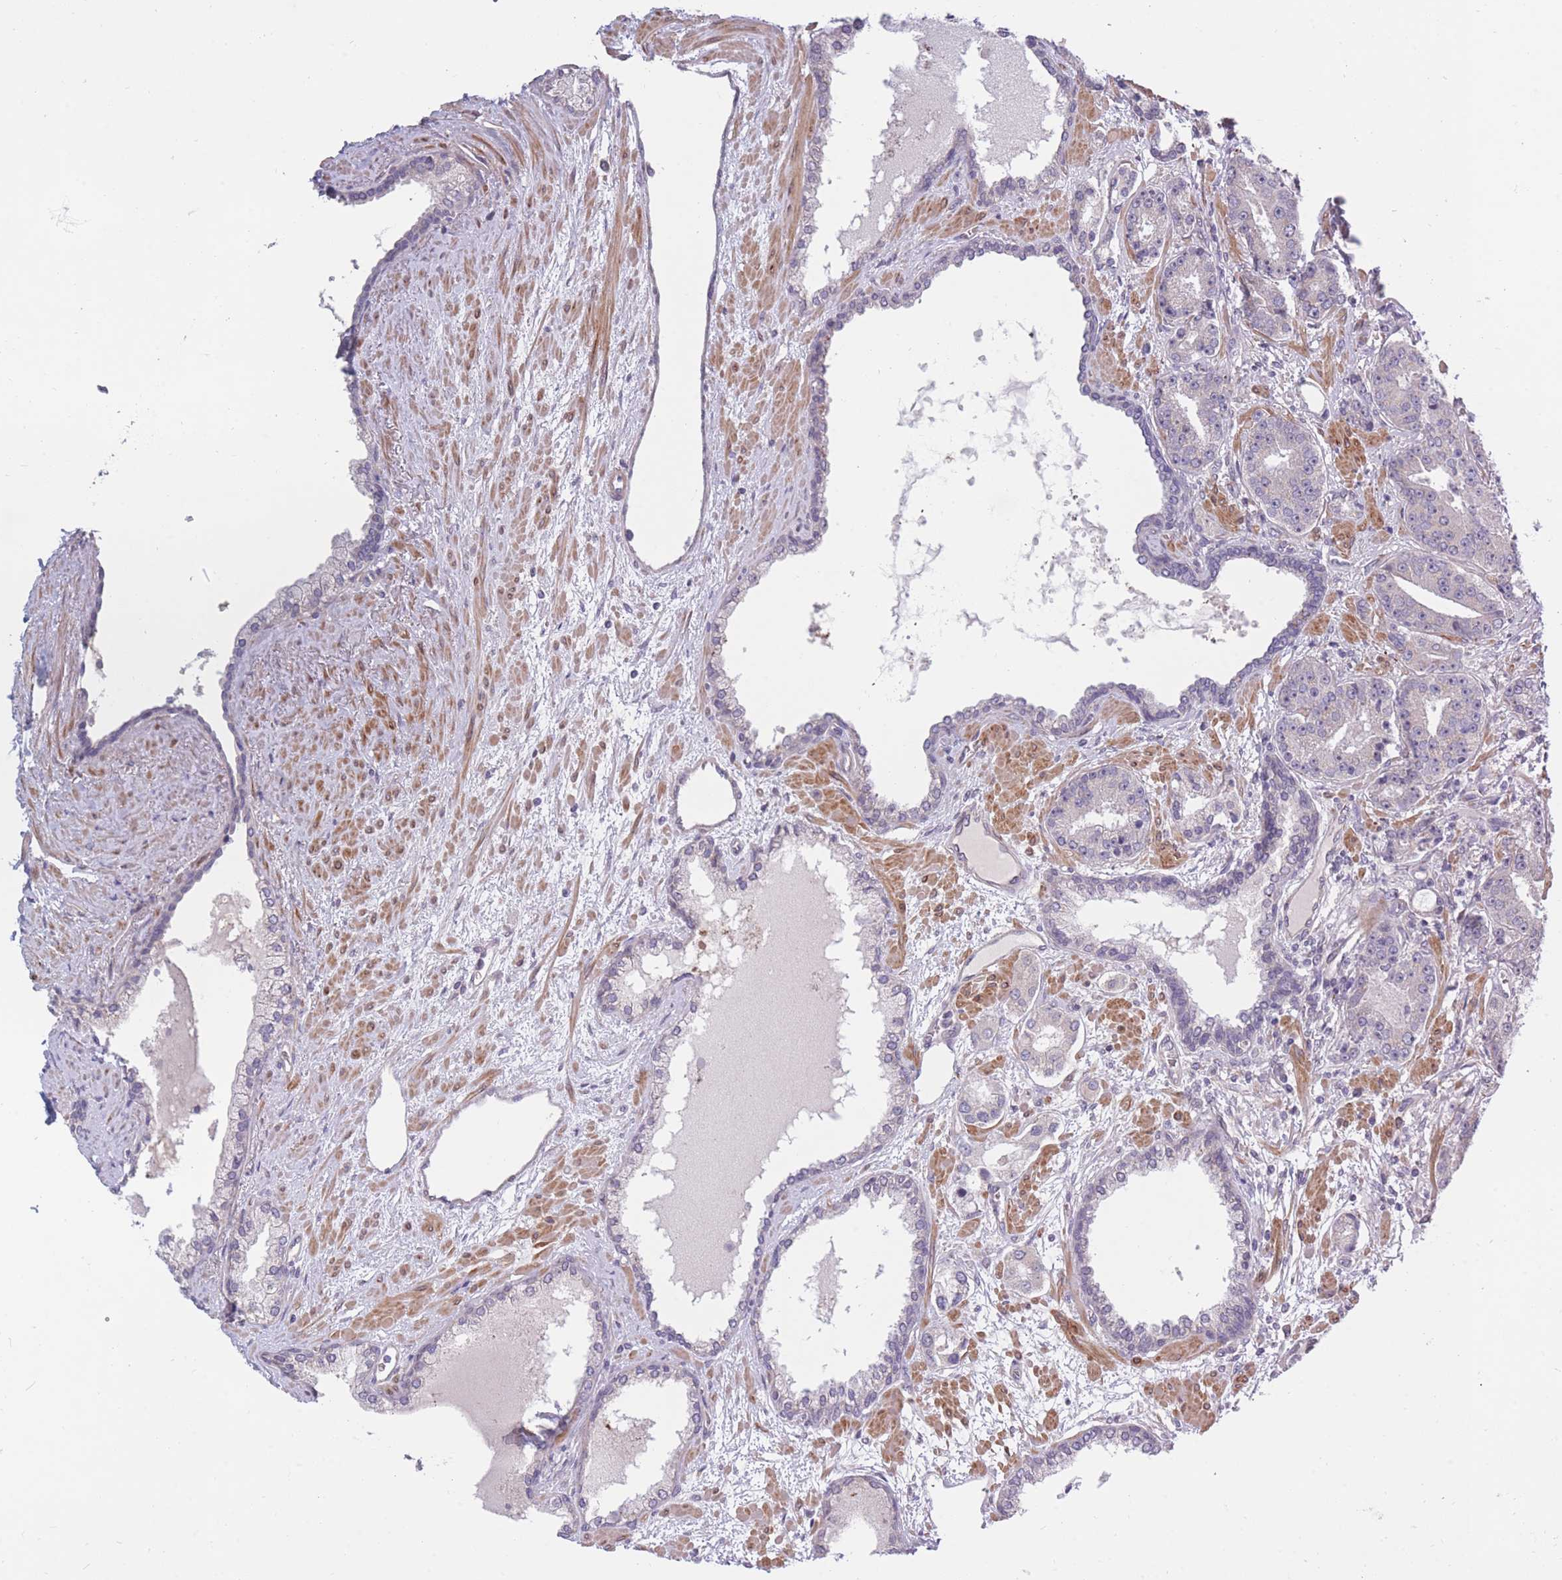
{"staining": {"intensity": "negative", "quantity": "none", "location": "none"}, "tissue": "prostate cancer", "cell_type": "Tumor cells", "image_type": "cancer", "snomed": [{"axis": "morphology", "description": "Adenocarcinoma, High grade"}, {"axis": "topography", "description": "Prostate"}], "caption": "High power microscopy histopathology image of an immunohistochemistry (IHC) histopathology image of prostate high-grade adenocarcinoma, revealing no significant staining in tumor cells.", "gene": "CCNQ", "patient": {"sex": "male", "age": 71}}